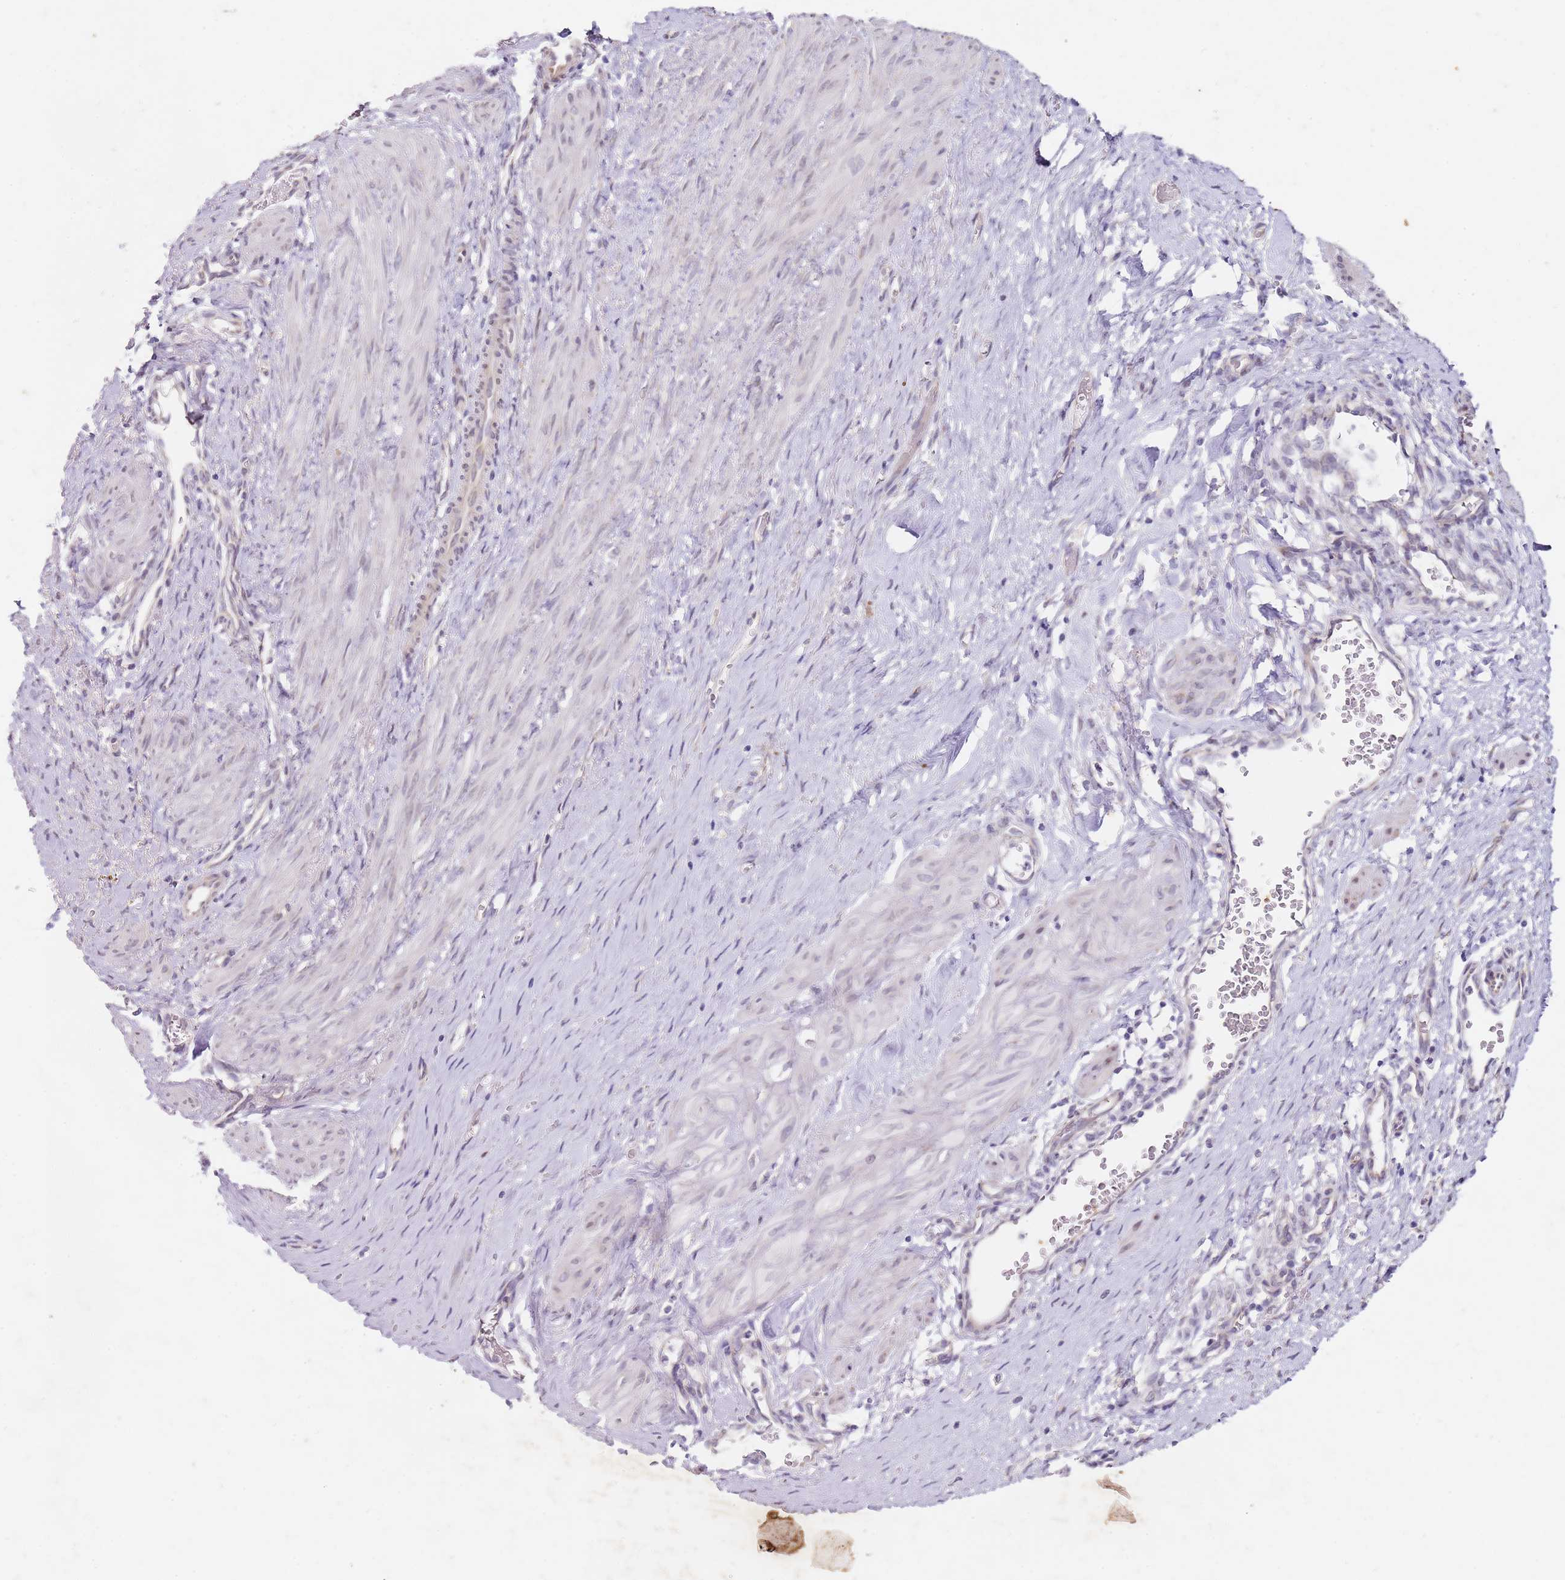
{"staining": {"intensity": "weak", "quantity": "25%-75%", "location": "nuclear"}, "tissue": "smooth muscle", "cell_type": "Smooth muscle cells", "image_type": "normal", "snomed": [{"axis": "morphology", "description": "Normal tissue, NOS"}, {"axis": "topography", "description": "Endometrium"}], "caption": "The micrograph shows immunohistochemical staining of benign smooth muscle. There is weak nuclear expression is identified in approximately 25%-75% of smooth muscle cells. Using DAB (3,3'-diaminobenzidine) (brown) and hematoxylin (blue) stains, captured at high magnification using brightfield microscopy.", "gene": "TBC1D9", "patient": {"sex": "female", "age": 33}}